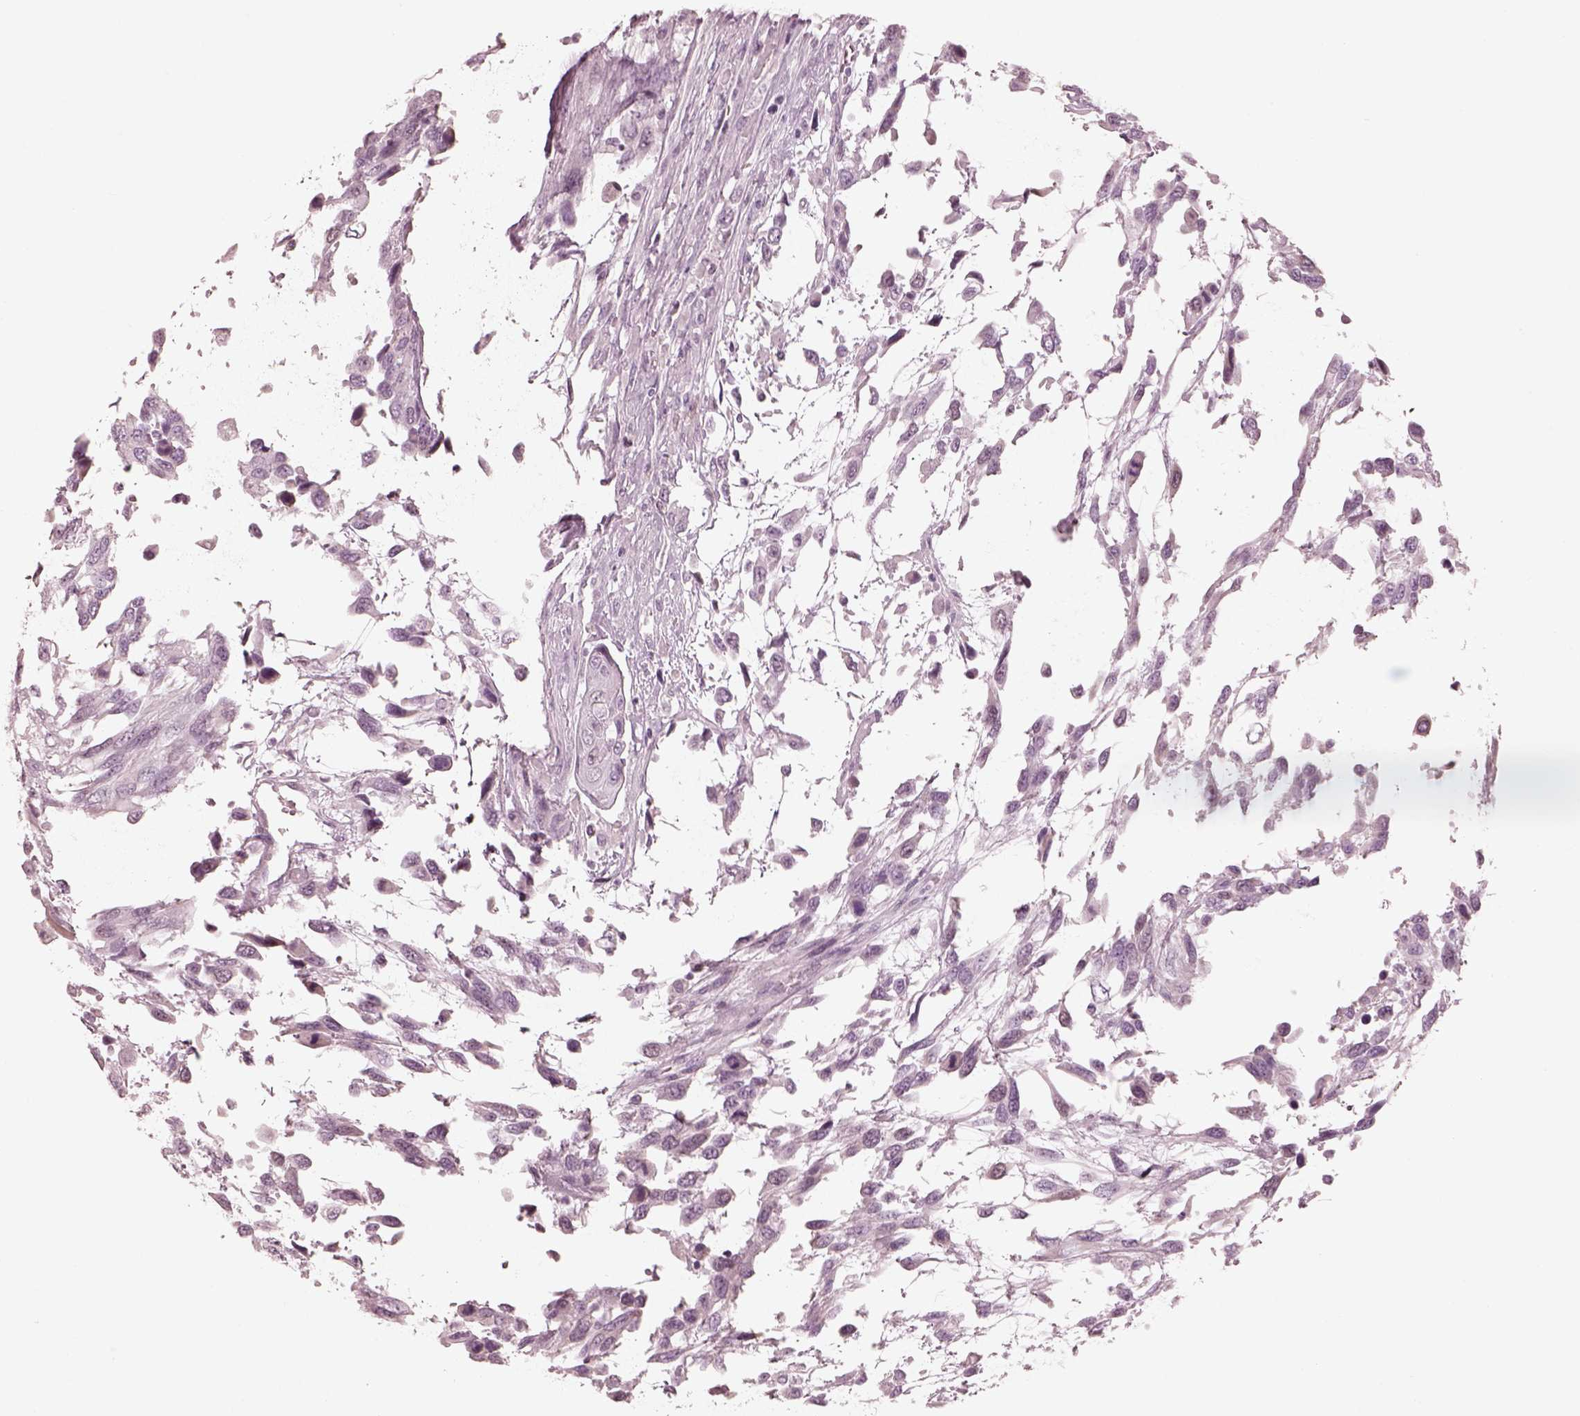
{"staining": {"intensity": "negative", "quantity": "none", "location": "none"}, "tissue": "urothelial cancer", "cell_type": "Tumor cells", "image_type": "cancer", "snomed": [{"axis": "morphology", "description": "Urothelial carcinoma, High grade"}, {"axis": "topography", "description": "Urinary bladder"}], "caption": "An image of human urothelial carcinoma (high-grade) is negative for staining in tumor cells.", "gene": "KRTAP24-1", "patient": {"sex": "female", "age": 70}}